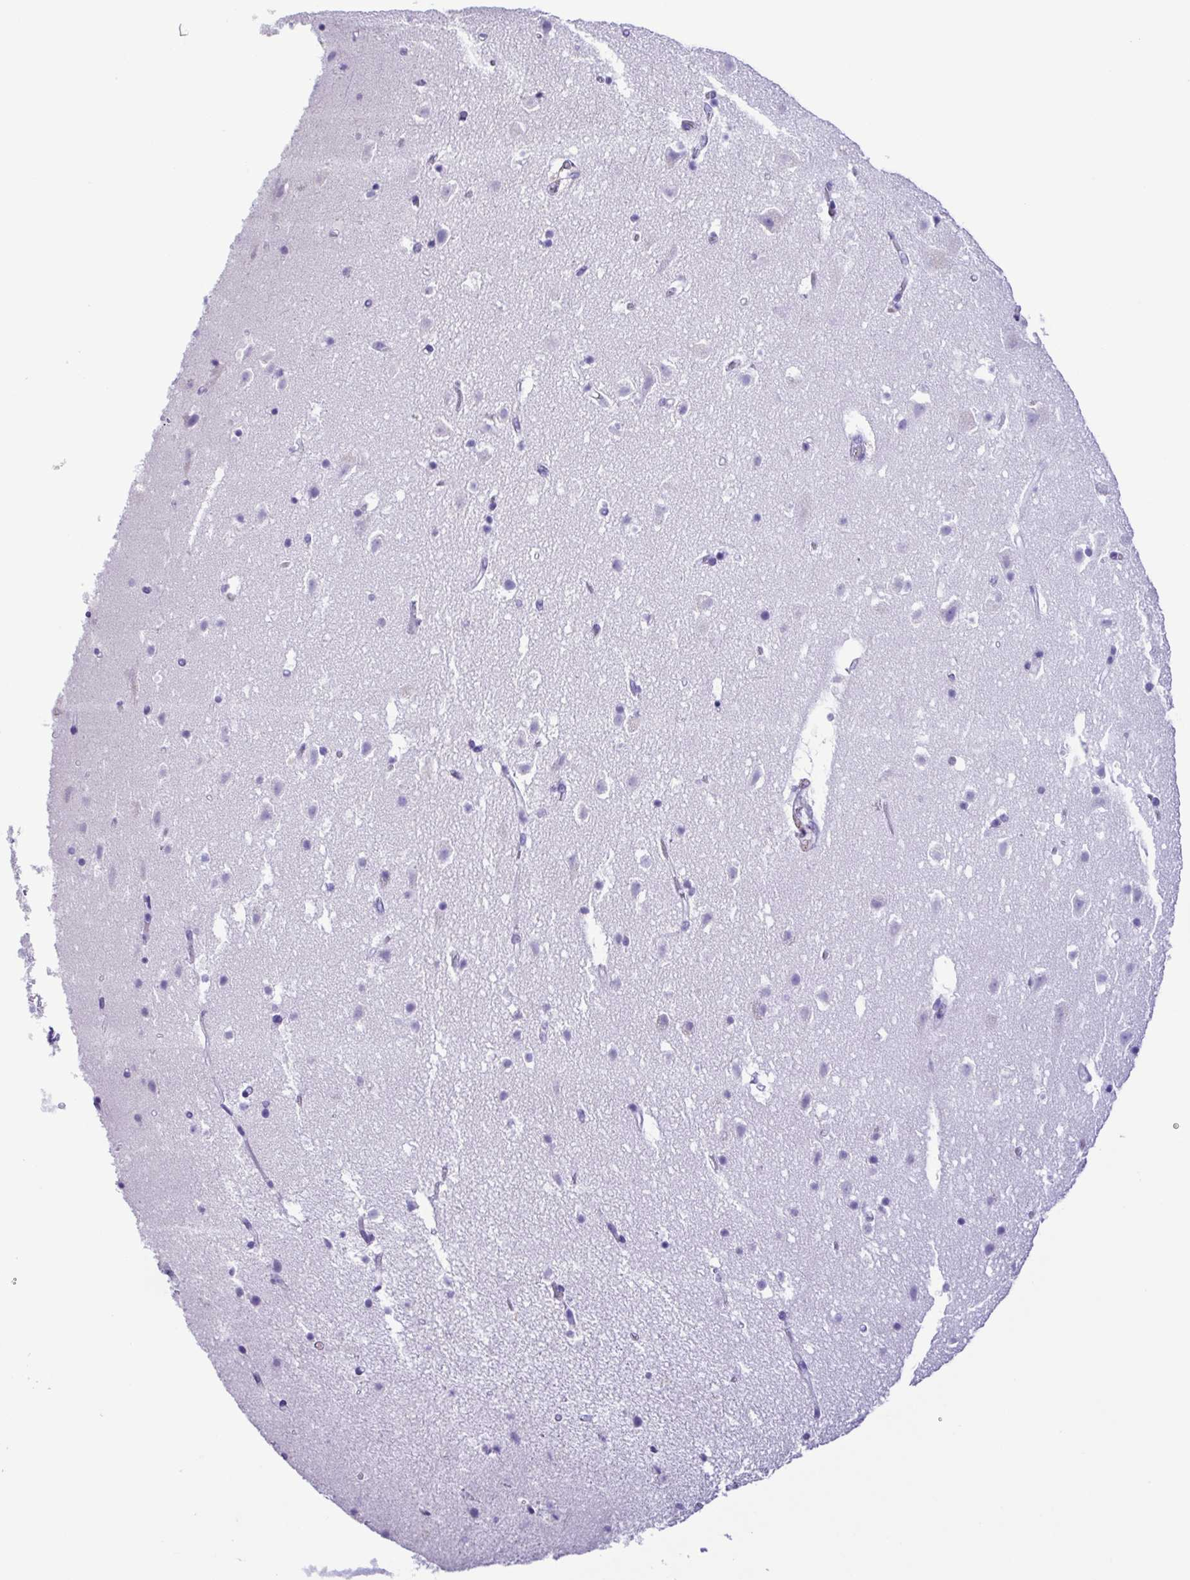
{"staining": {"intensity": "negative", "quantity": "none", "location": "none"}, "tissue": "cerebral cortex", "cell_type": "Endothelial cells", "image_type": "normal", "snomed": [{"axis": "morphology", "description": "Normal tissue, NOS"}, {"axis": "topography", "description": "Cerebral cortex"}], "caption": "Cerebral cortex stained for a protein using IHC reveals no positivity endothelial cells.", "gene": "OVGP1", "patient": {"sex": "female", "age": 42}}